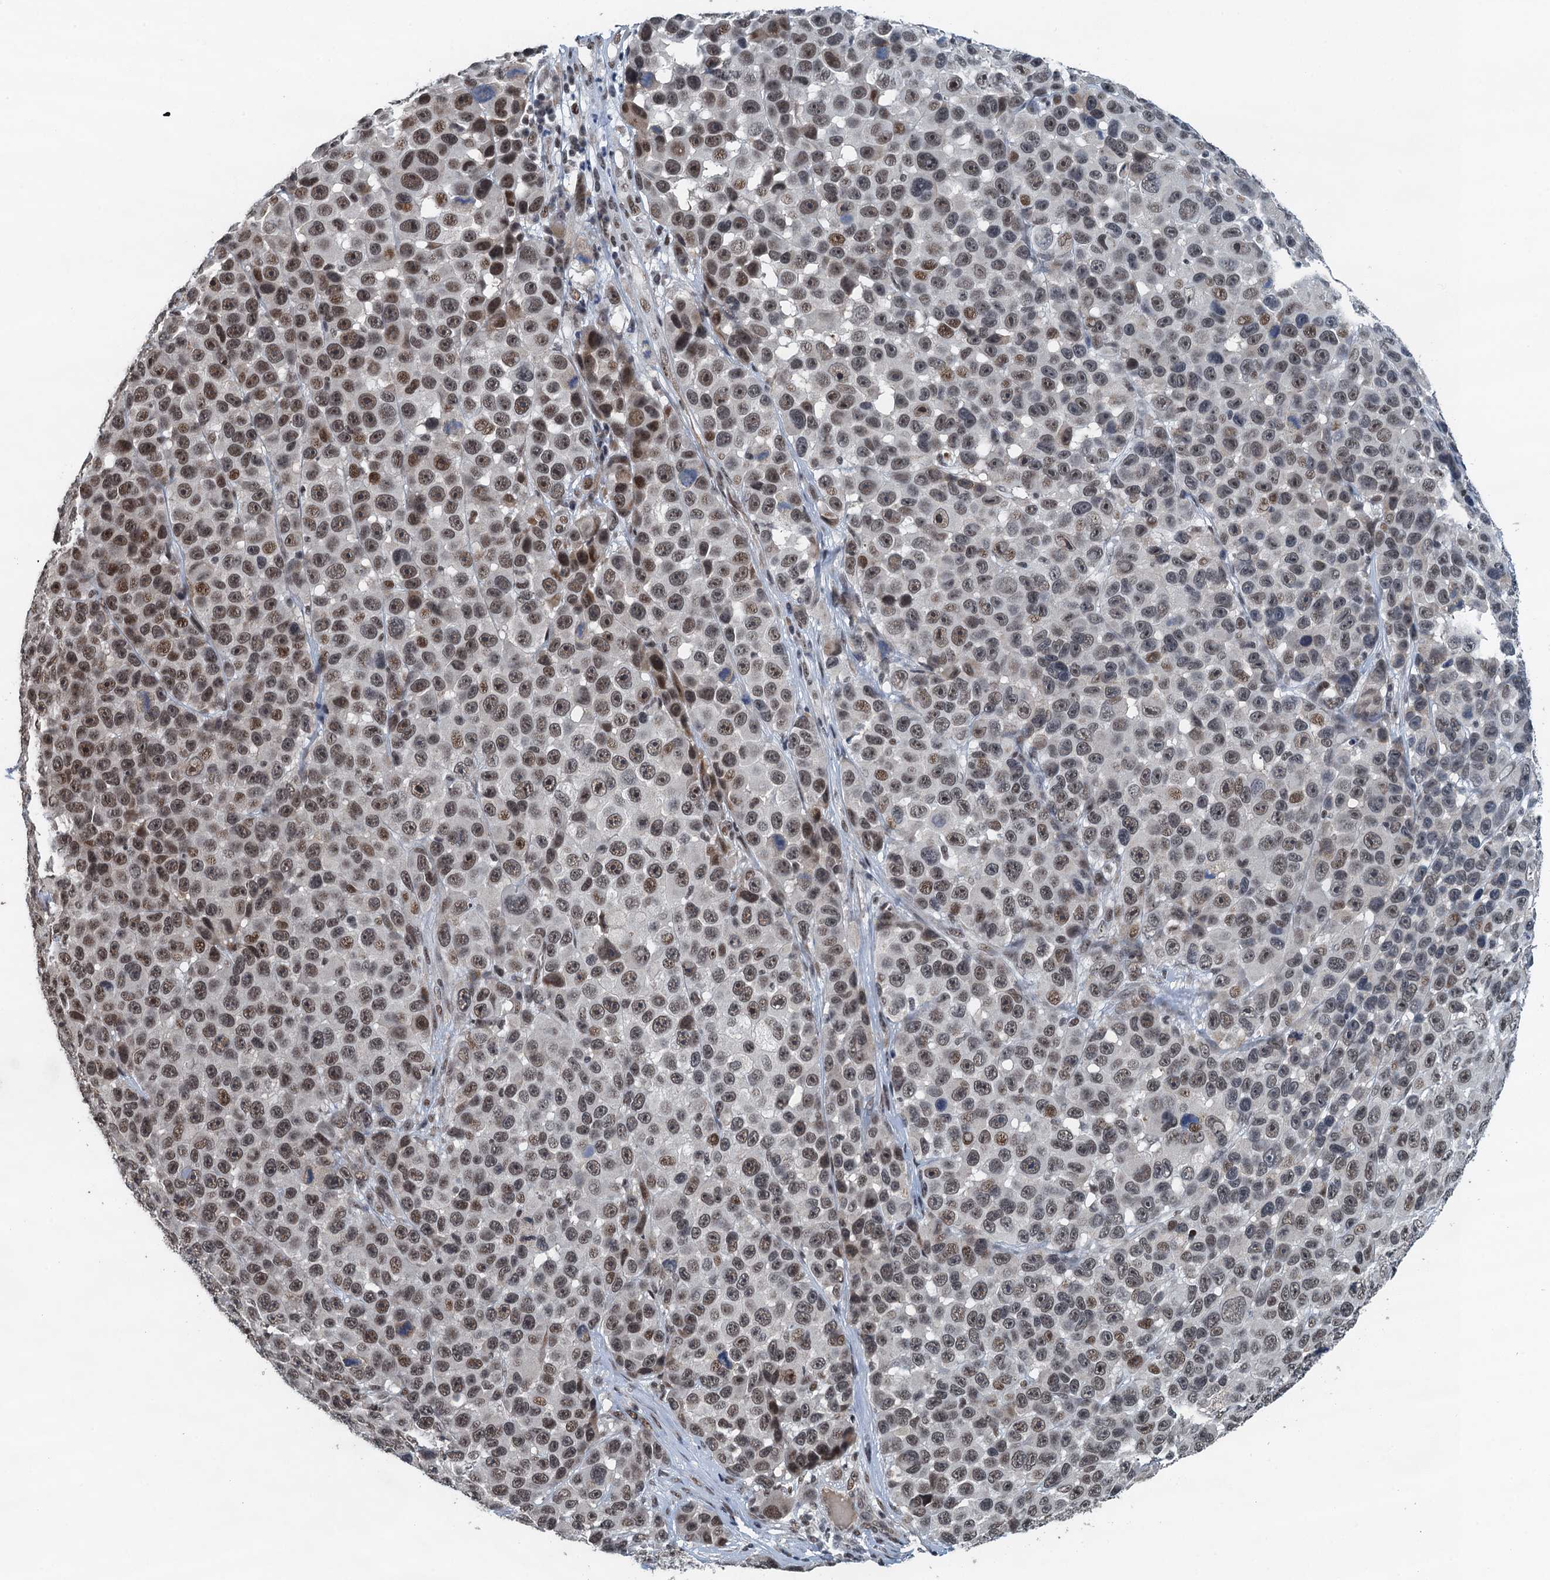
{"staining": {"intensity": "moderate", "quantity": ">75%", "location": "nuclear"}, "tissue": "melanoma", "cell_type": "Tumor cells", "image_type": "cancer", "snomed": [{"axis": "morphology", "description": "Malignant melanoma, NOS"}, {"axis": "topography", "description": "Skin"}], "caption": "DAB immunohistochemical staining of human melanoma exhibits moderate nuclear protein expression in approximately >75% of tumor cells. (IHC, brightfield microscopy, high magnification).", "gene": "MTA3", "patient": {"sex": "male", "age": 53}}